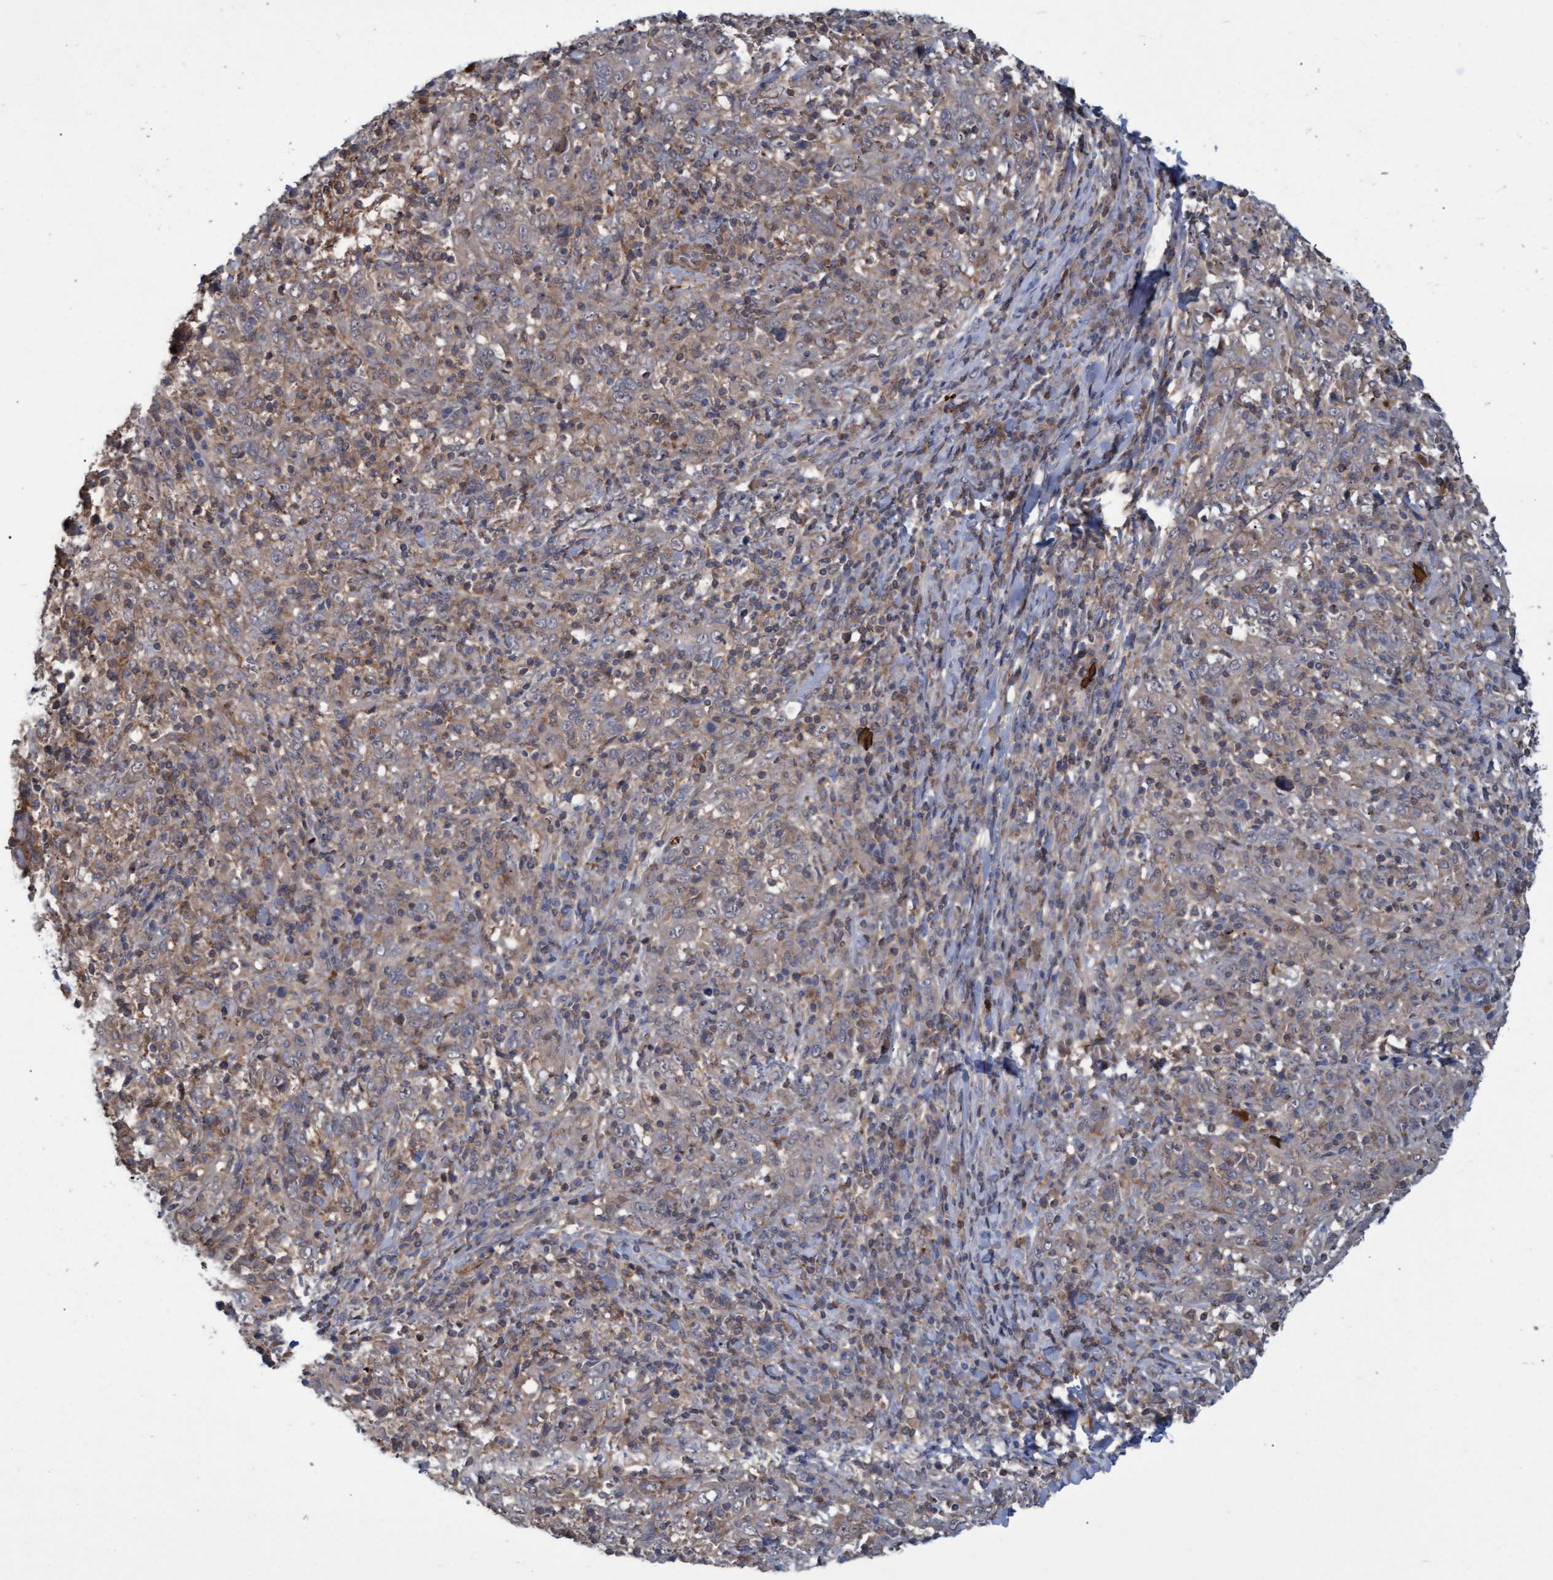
{"staining": {"intensity": "weak", "quantity": ">75%", "location": "cytoplasmic/membranous"}, "tissue": "cervical cancer", "cell_type": "Tumor cells", "image_type": "cancer", "snomed": [{"axis": "morphology", "description": "Squamous cell carcinoma, NOS"}, {"axis": "topography", "description": "Cervix"}], "caption": "The micrograph exhibits immunohistochemical staining of squamous cell carcinoma (cervical). There is weak cytoplasmic/membranous positivity is present in approximately >75% of tumor cells.", "gene": "NAA15", "patient": {"sex": "female", "age": 46}}